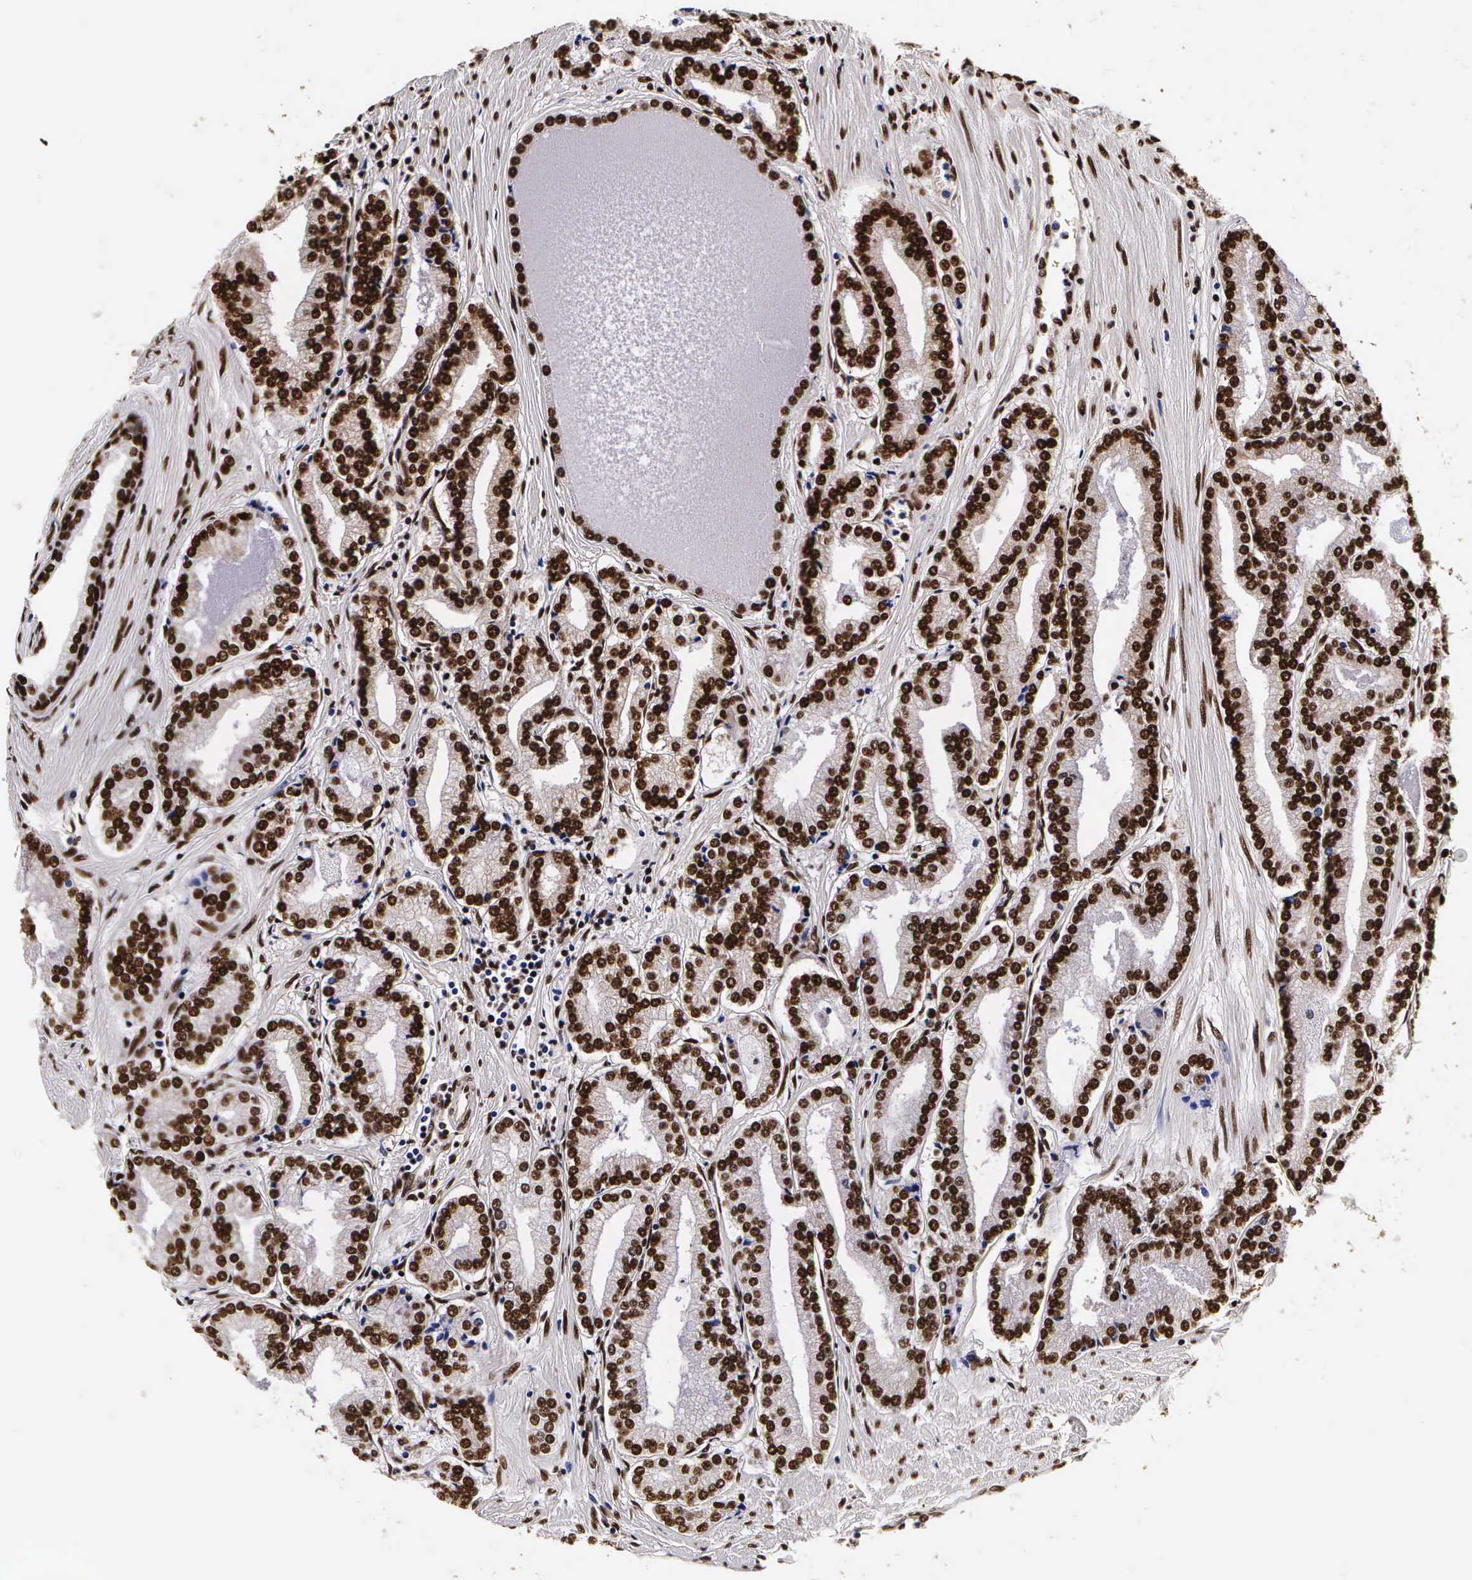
{"staining": {"intensity": "strong", "quantity": "25%-75%", "location": "nuclear"}, "tissue": "prostate cancer", "cell_type": "Tumor cells", "image_type": "cancer", "snomed": [{"axis": "morphology", "description": "Adenocarcinoma, Medium grade"}, {"axis": "topography", "description": "Prostate"}], "caption": "Strong nuclear staining for a protein is appreciated in approximately 25%-75% of tumor cells of prostate medium-grade adenocarcinoma using immunohistochemistry (IHC).", "gene": "PABPN1", "patient": {"sex": "male", "age": 72}}